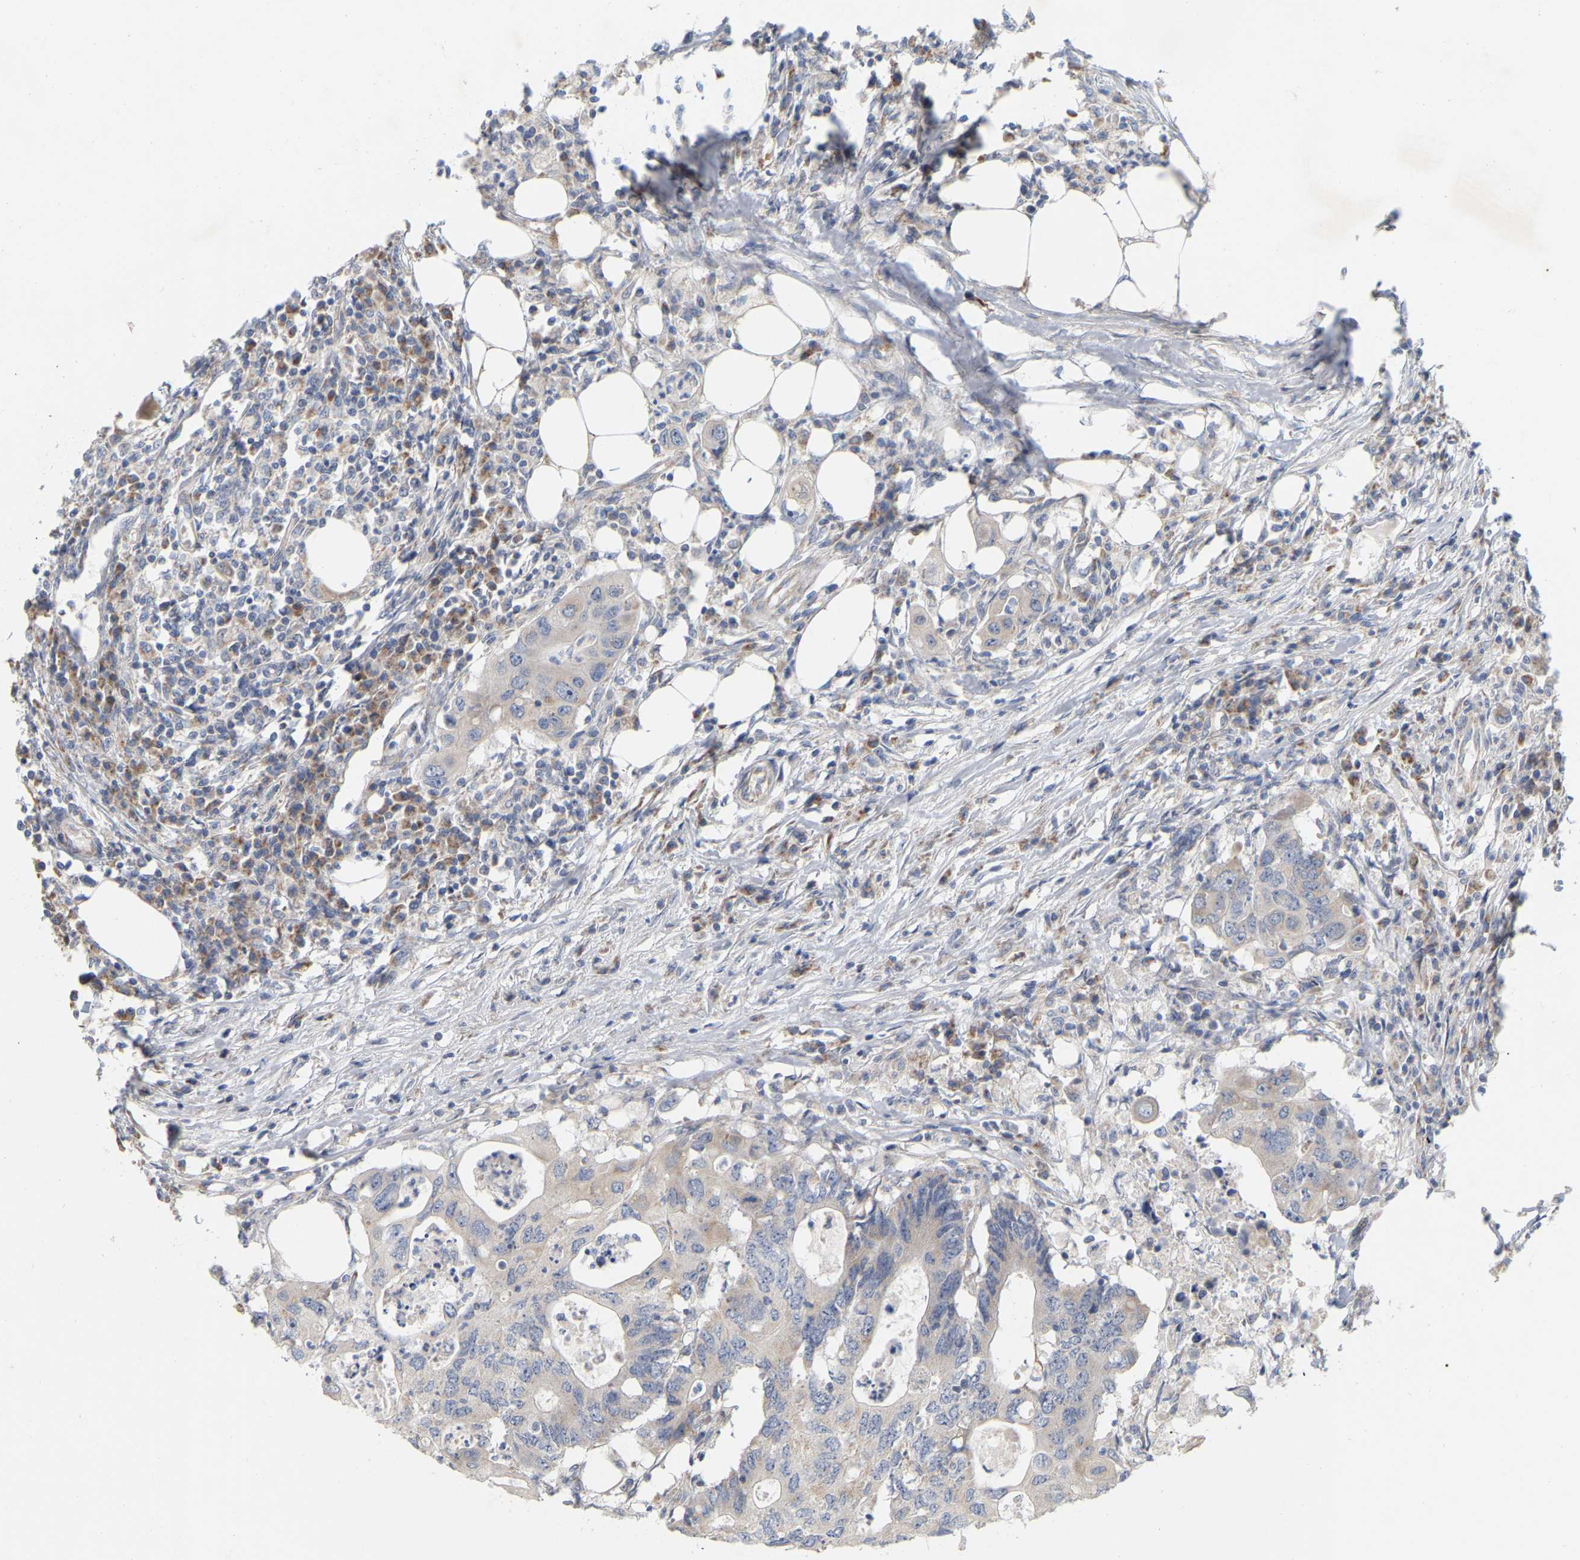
{"staining": {"intensity": "weak", "quantity": ">75%", "location": "cytoplasmic/membranous"}, "tissue": "colorectal cancer", "cell_type": "Tumor cells", "image_type": "cancer", "snomed": [{"axis": "morphology", "description": "Adenocarcinoma, NOS"}, {"axis": "topography", "description": "Colon"}], "caption": "Human colorectal cancer (adenocarcinoma) stained with a protein marker shows weak staining in tumor cells.", "gene": "MINDY4", "patient": {"sex": "male", "age": 71}}